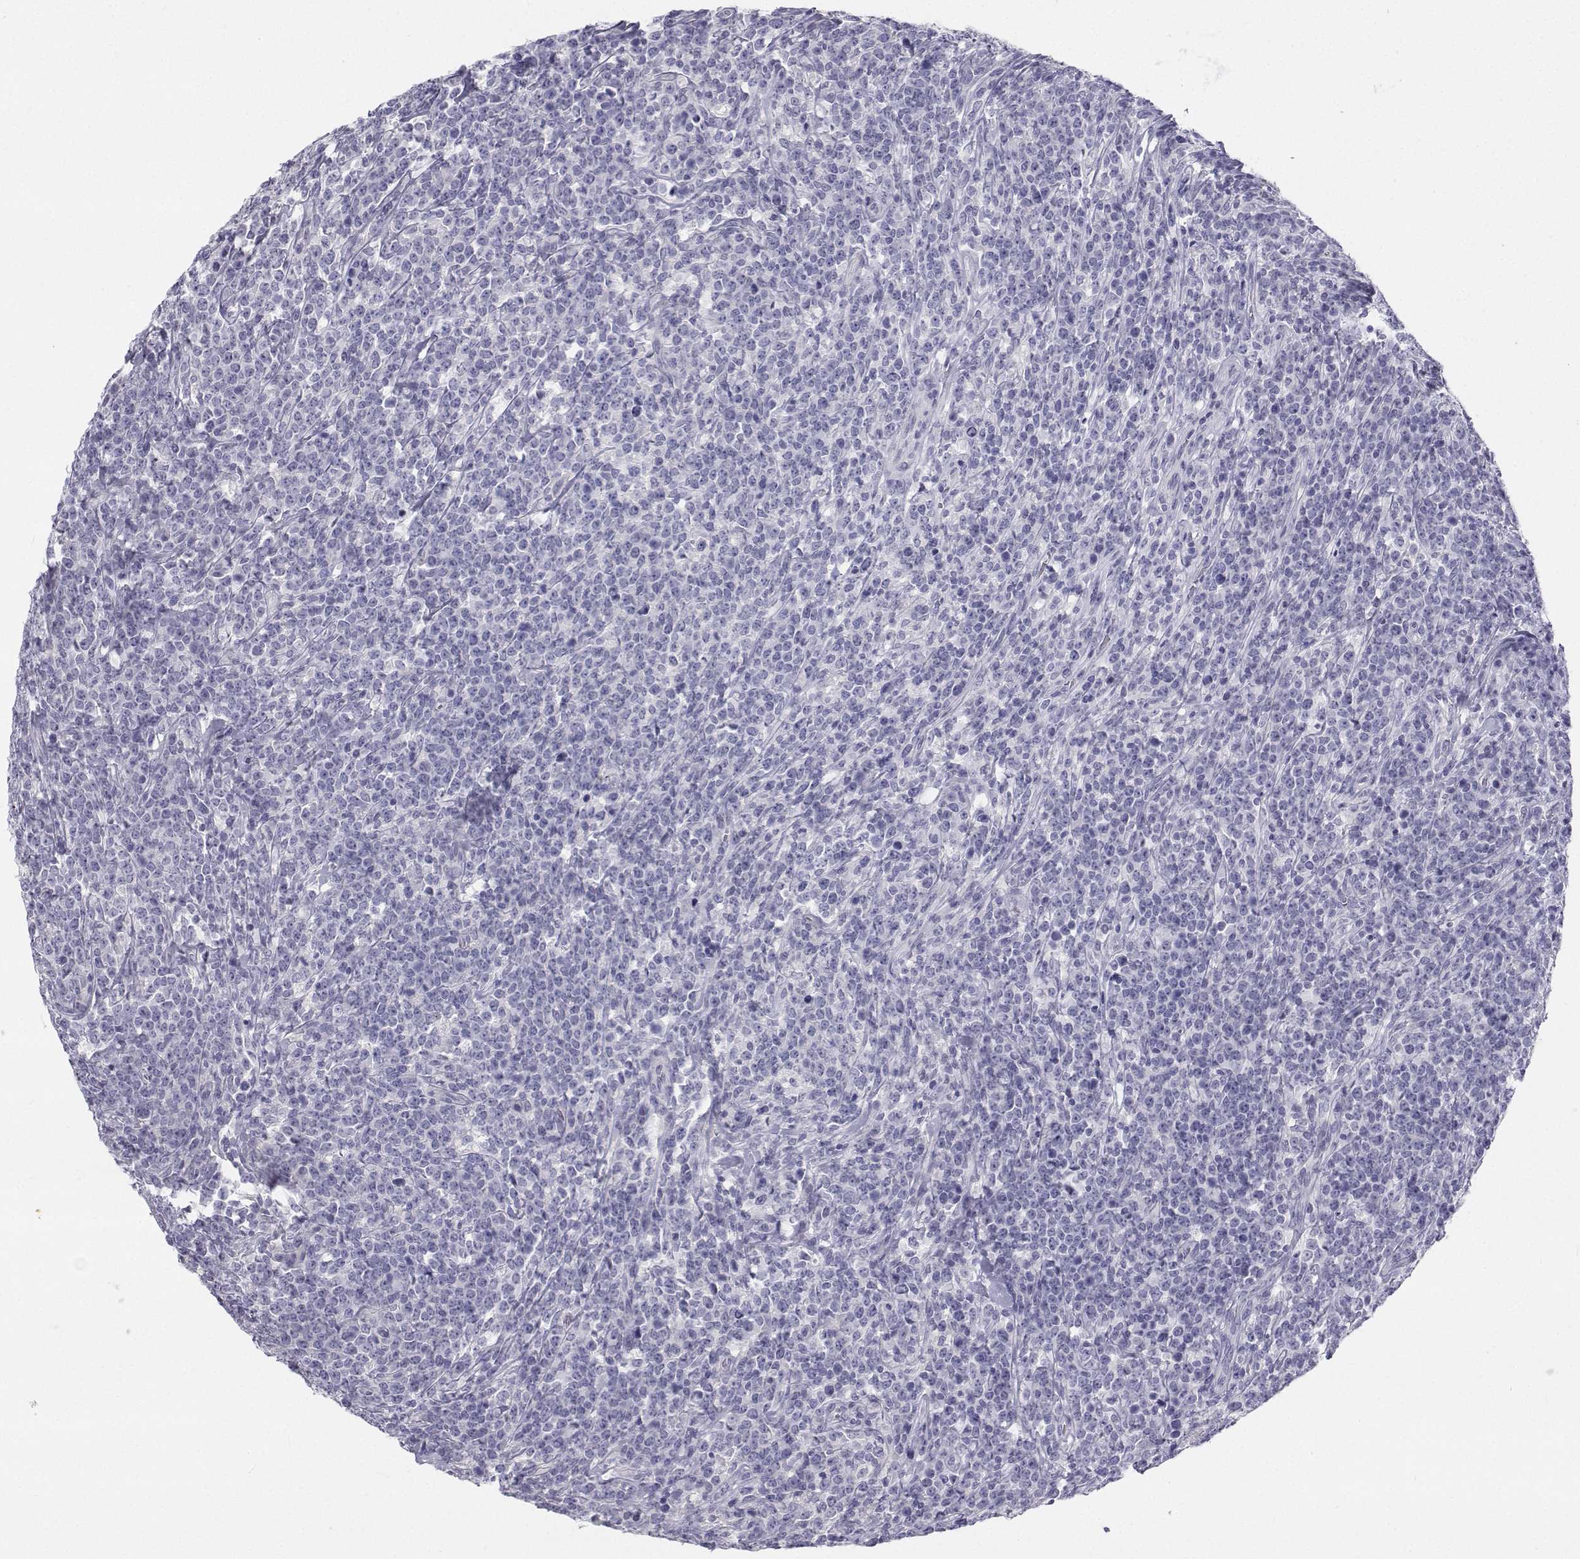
{"staining": {"intensity": "negative", "quantity": "none", "location": "none"}, "tissue": "lymphoma", "cell_type": "Tumor cells", "image_type": "cancer", "snomed": [{"axis": "morphology", "description": "Malignant lymphoma, non-Hodgkin's type, High grade"}, {"axis": "topography", "description": "Small intestine"}], "caption": "IHC histopathology image of human lymphoma stained for a protein (brown), which reveals no staining in tumor cells.", "gene": "TTN", "patient": {"sex": "female", "age": 56}}